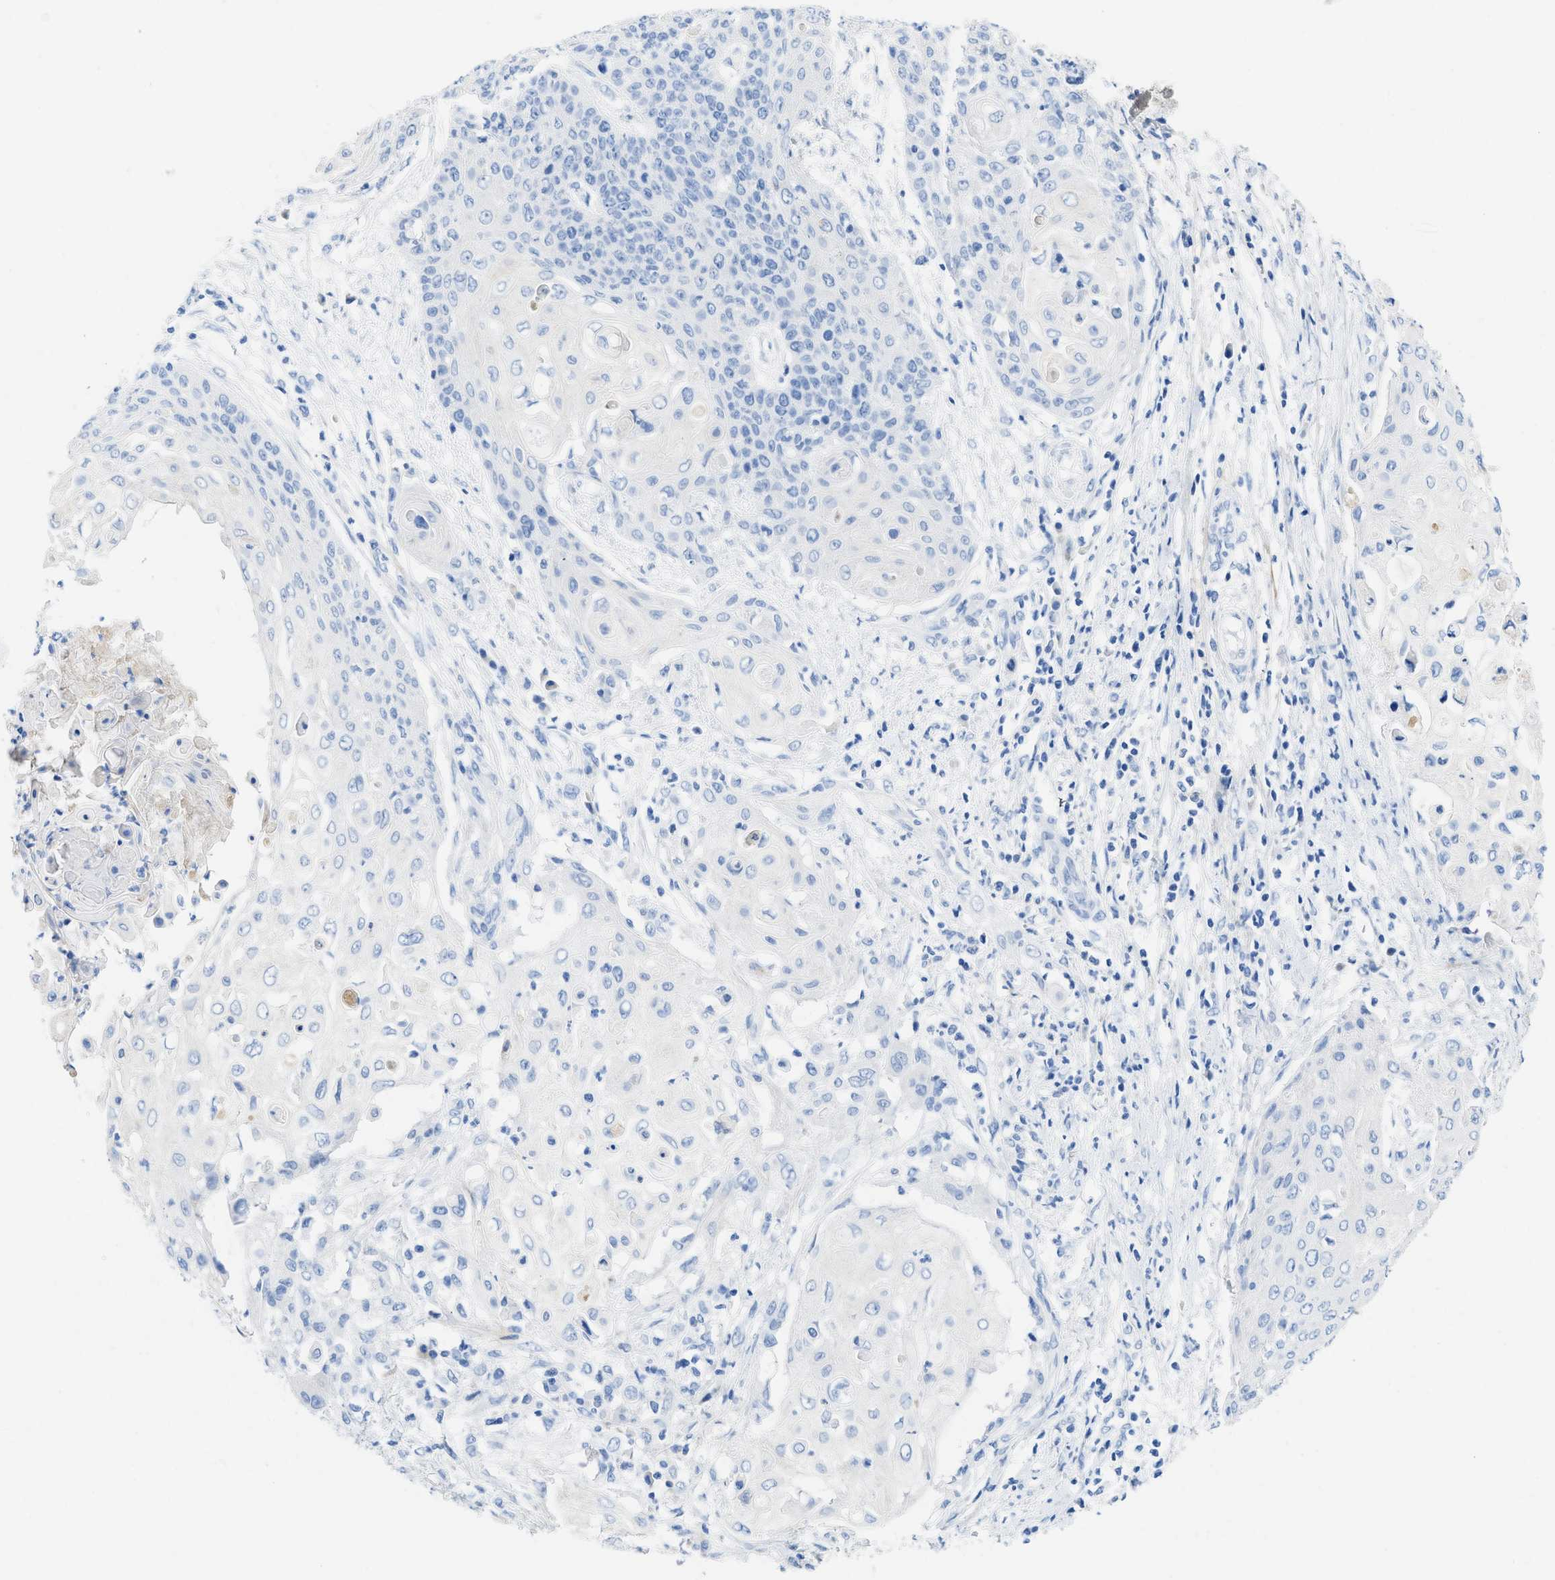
{"staining": {"intensity": "negative", "quantity": "none", "location": "none"}, "tissue": "cervical cancer", "cell_type": "Tumor cells", "image_type": "cancer", "snomed": [{"axis": "morphology", "description": "Squamous cell carcinoma, NOS"}, {"axis": "topography", "description": "Cervix"}], "caption": "DAB (3,3'-diaminobenzidine) immunohistochemical staining of cervical cancer displays no significant positivity in tumor cells.", "gene": "COL3A1", "patient": {"sex": "female", "age": 39}}